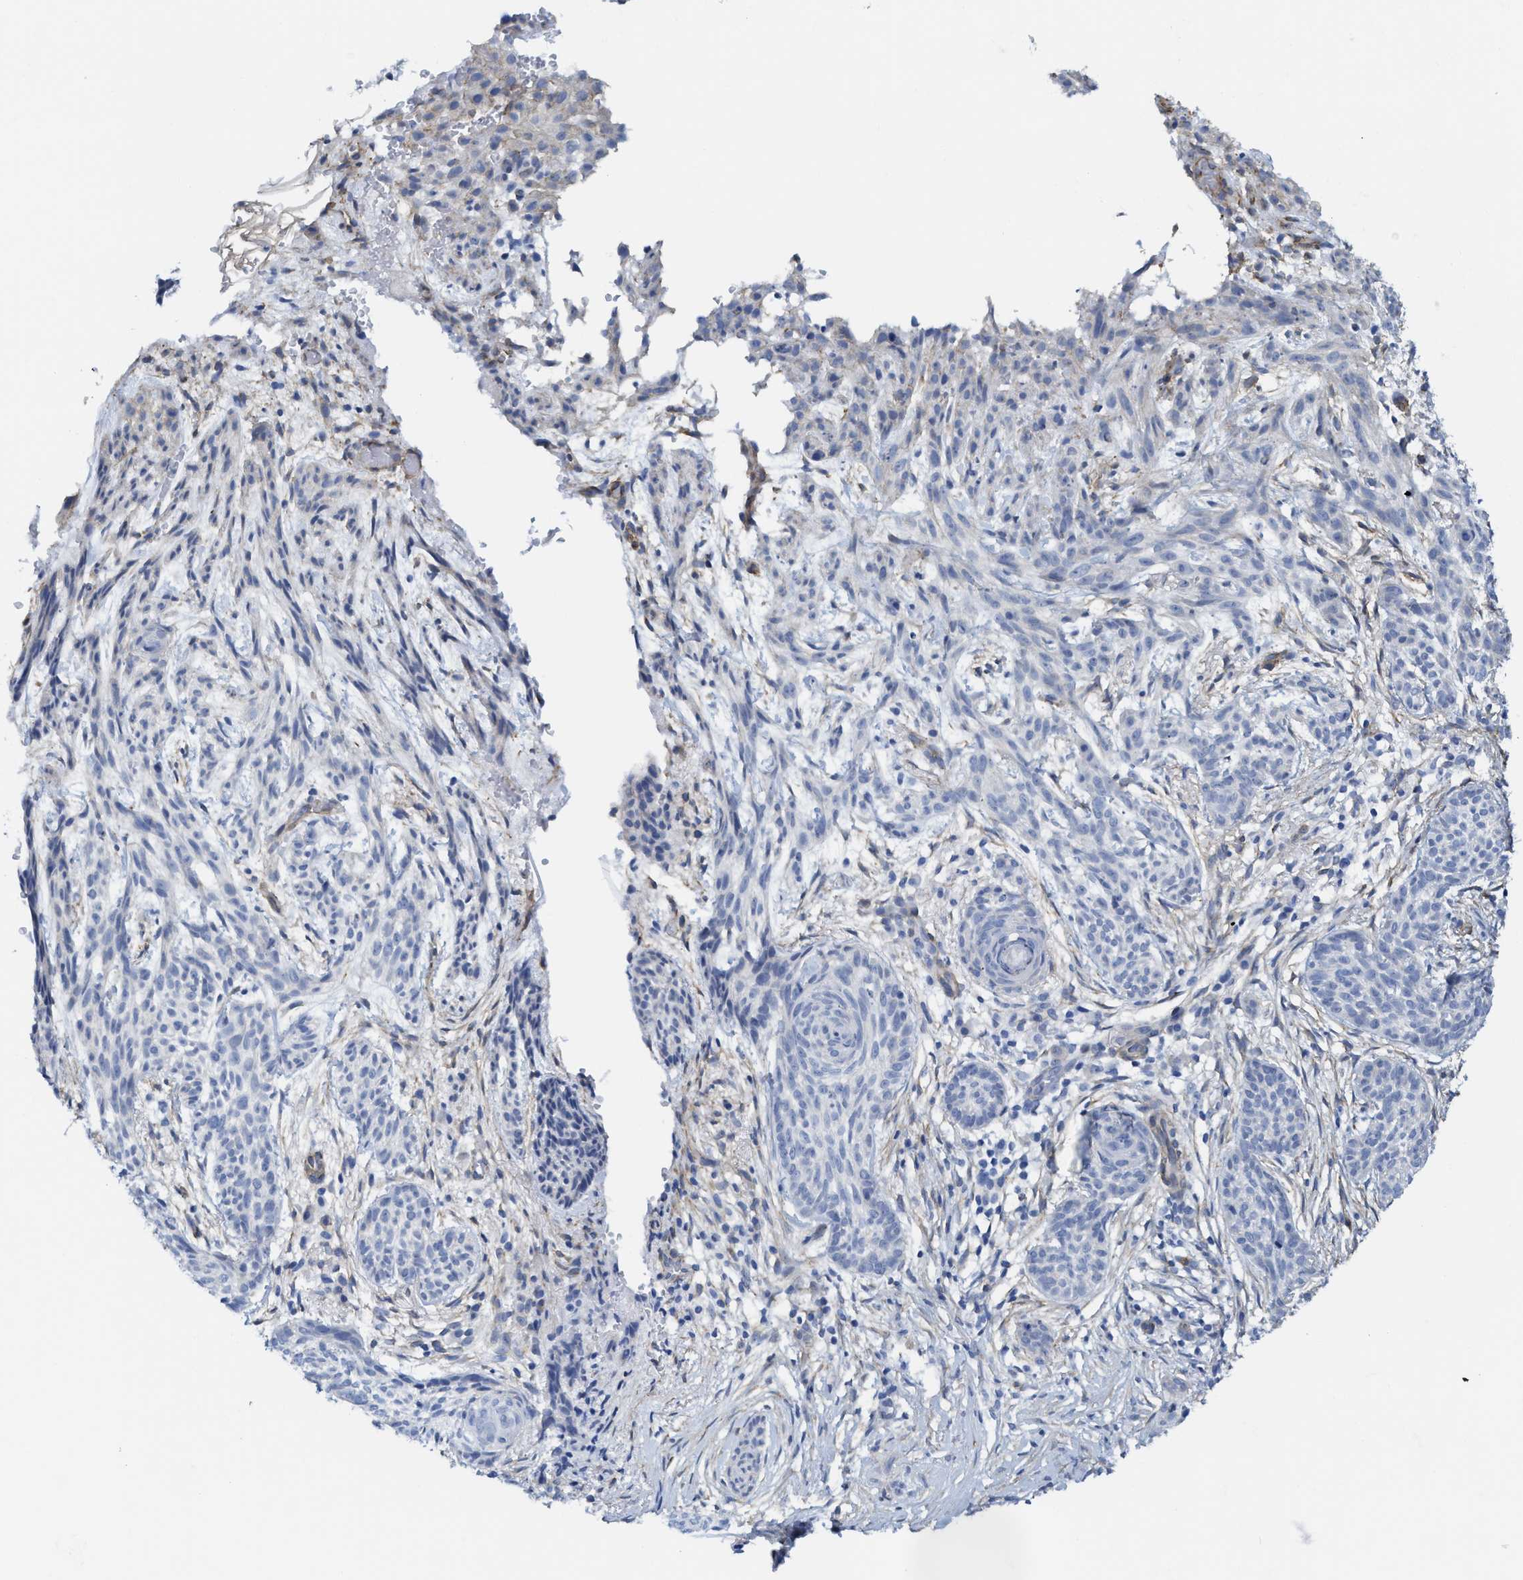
{"staining": {"intensity": "negative", "quantity": "none", "location": "none"}, "tissue": "skin cancer", "cell_type": "Tumor cells", "image_type": "cancer", "snomed": [{"axis": "morphology", "description": "Basal cell carcinoma"}, {"axis": "topography", "description": "Skin"}], "caption": "IHC photomicrograph of skin basal cell carcinoma stained for a protein (brown), which displays no expression in tumor cells.", "gene": "TUB", "patient": {"sex": "female", "age": 59}}